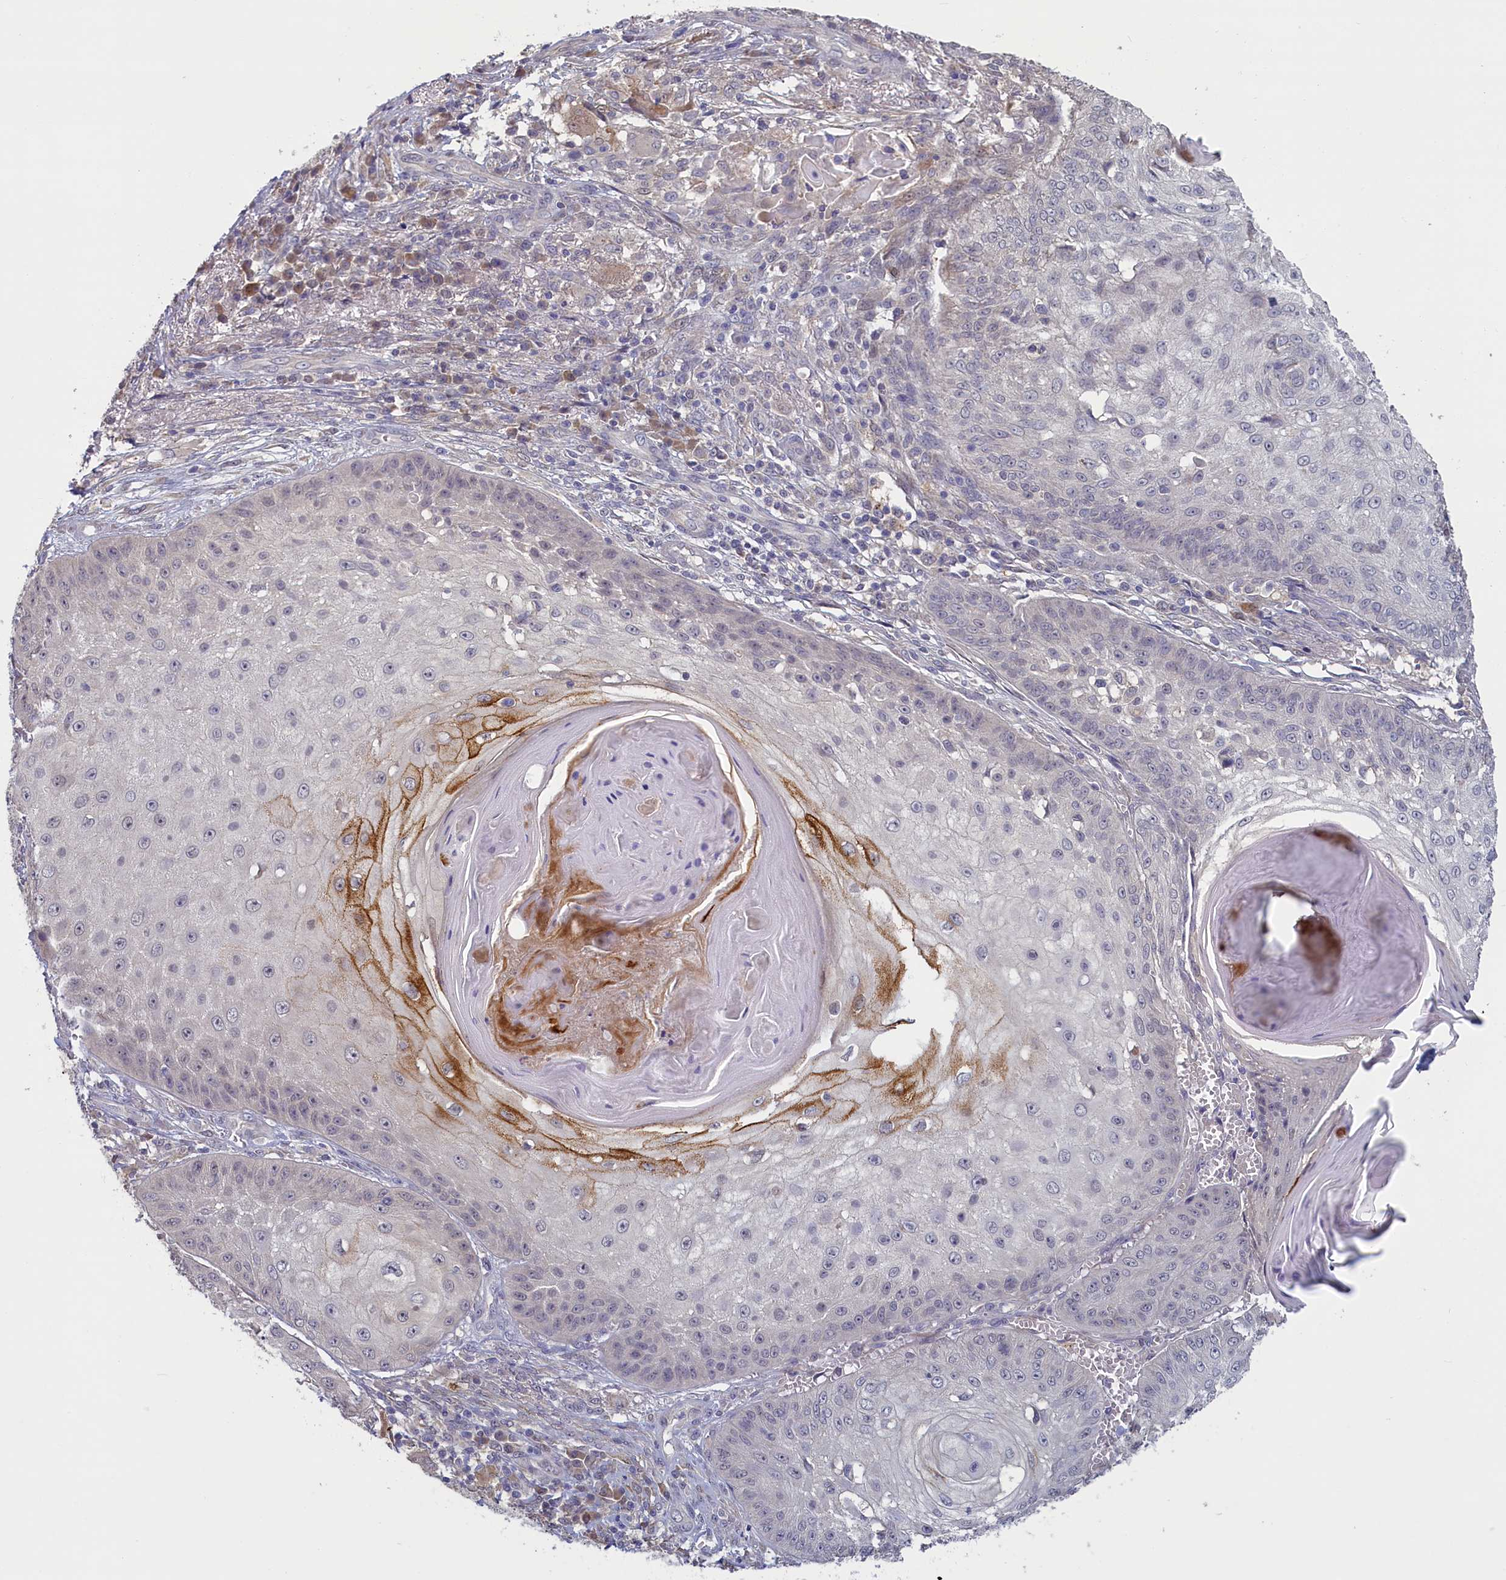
{"staining": {"intensity": "strong", "quantity": "<25%", "location": "cytoplasmic/membranous"}, "tissue": "skin cancer", "cell_type": "Tumor cells", "image_type": "cancer", "snomed": [{"axis": "morphology", "description": "Squamous cell carcinoma, NOS"}, {"axis": "topography", "description": "Skin"}], "caption": "A high-resolution histopathology image shows immunohistochemistry (IHC) staining of squamous cell carcinoma (skin), which demonstrates strong cytoplasmic/membranous positivity in approximately <25% of tumor cells. Ihc stains the protein in brown and the nuclei are stained blue.", "gene": "UCHL3", "patient": {"sex": "male", "age": 70}}